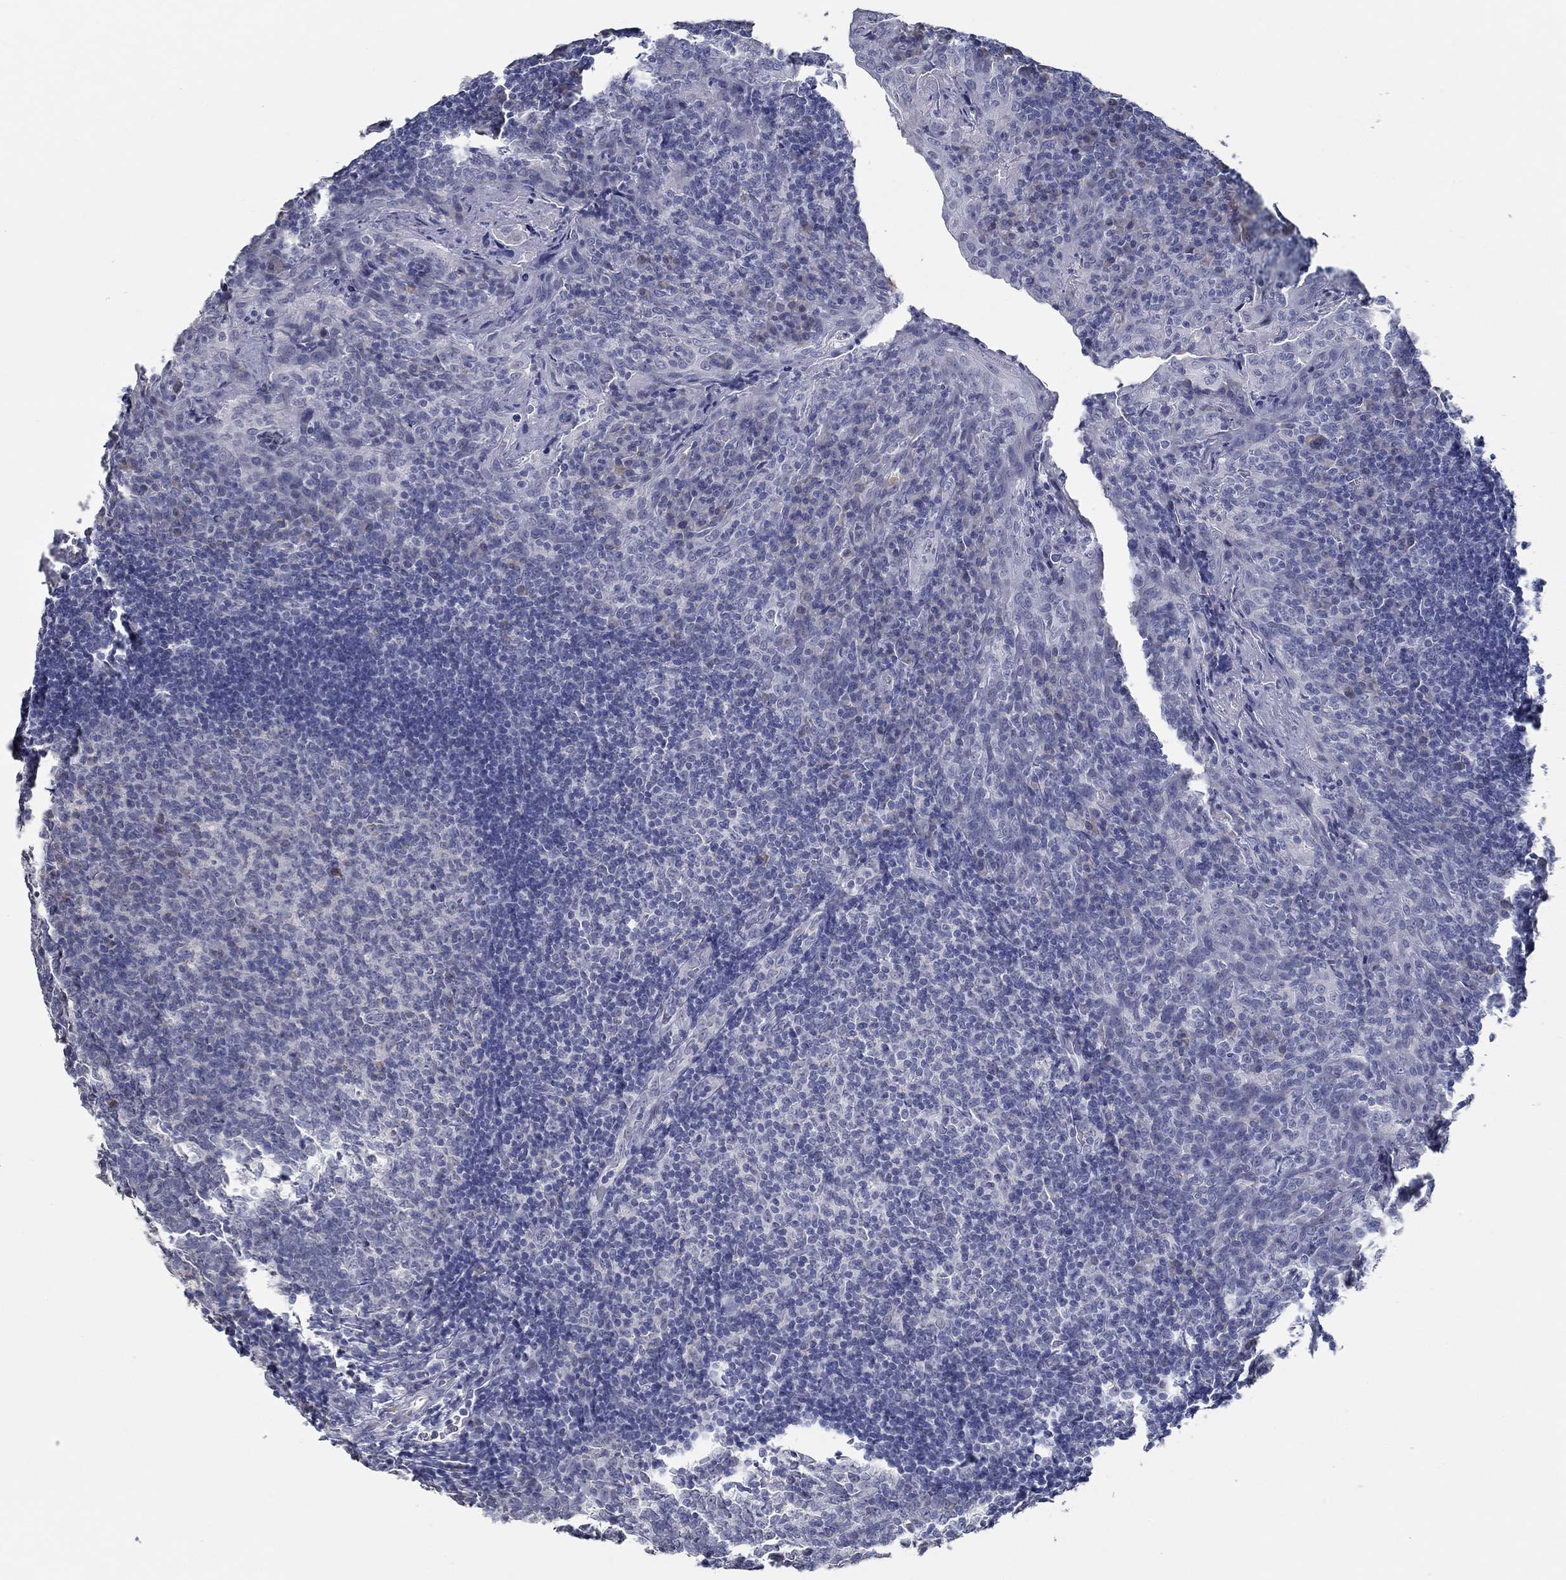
{"staining": {"intensity": "negative", "quantity": "none", "location": "none"}, "tissue": "tonsil", "cell_type": "Germinal center cells", "image_type": "normal", "snomed": [{"axis": "morphology", "description": "Normal tissue, NOS"}, {"axis": "topography", "description": "Tonsil"}], "caption": "An immunohistochemistry photomicrograph of benign tonsil is shown. There is no staining in germinal center cells of tonsil.", "gene": "NUP155", "patient": {"sex": "male", "age": 17}}